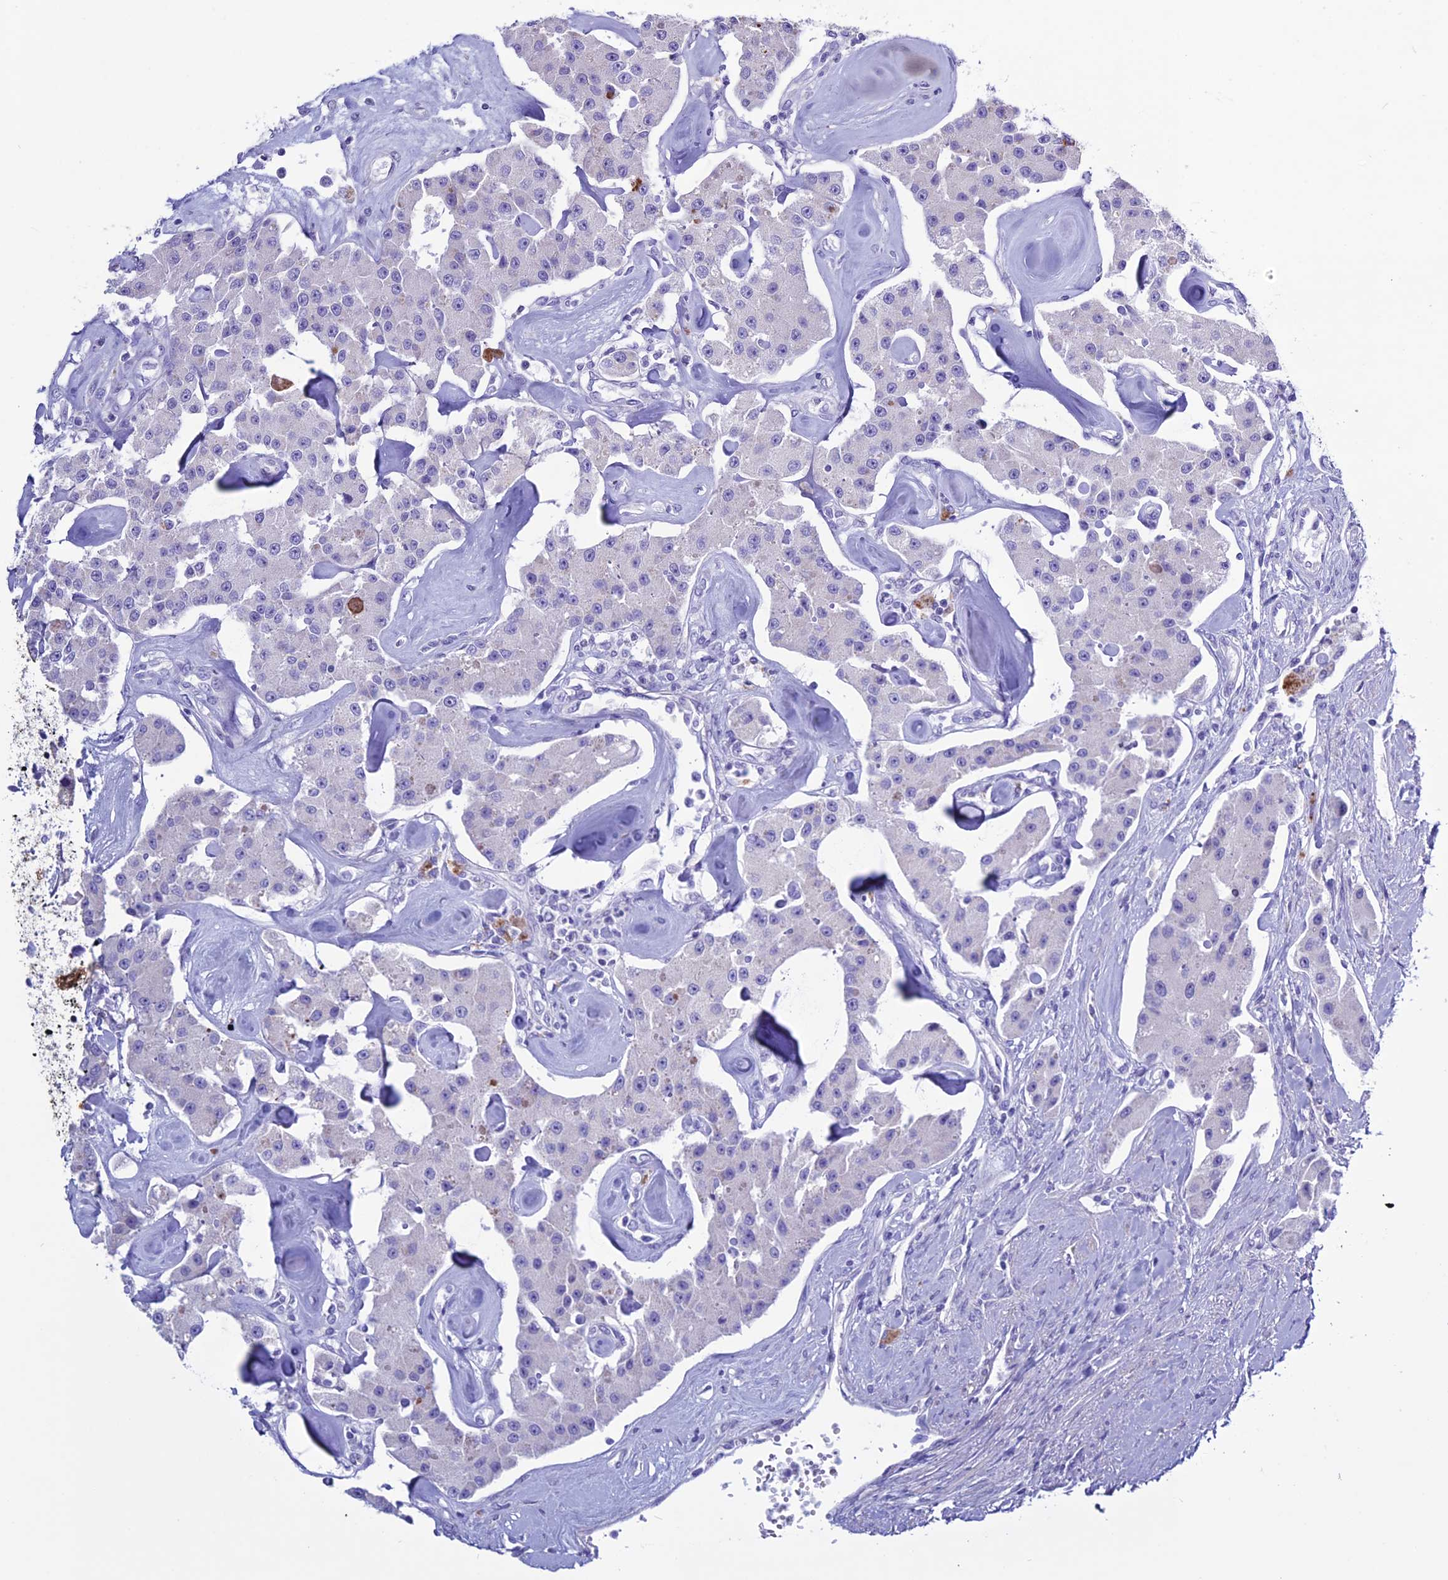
{"staining": {"intensity": "negative", "quantity": "none", "location": "none"}, "tissue": "carcinoid", "cell_type": "Tumor cells", "image_type": "cancer", "snomed": [{"axis": "morphology", "description": "Carcinoid, malignant, NOS"}, {"axis": "topography", "description": "Pancreas"}], "caption": "Tumor cells show no significant positivity in carcinoid.", "gene": "CLEC2L", "patient": {"sex": "male", "age": 41}}